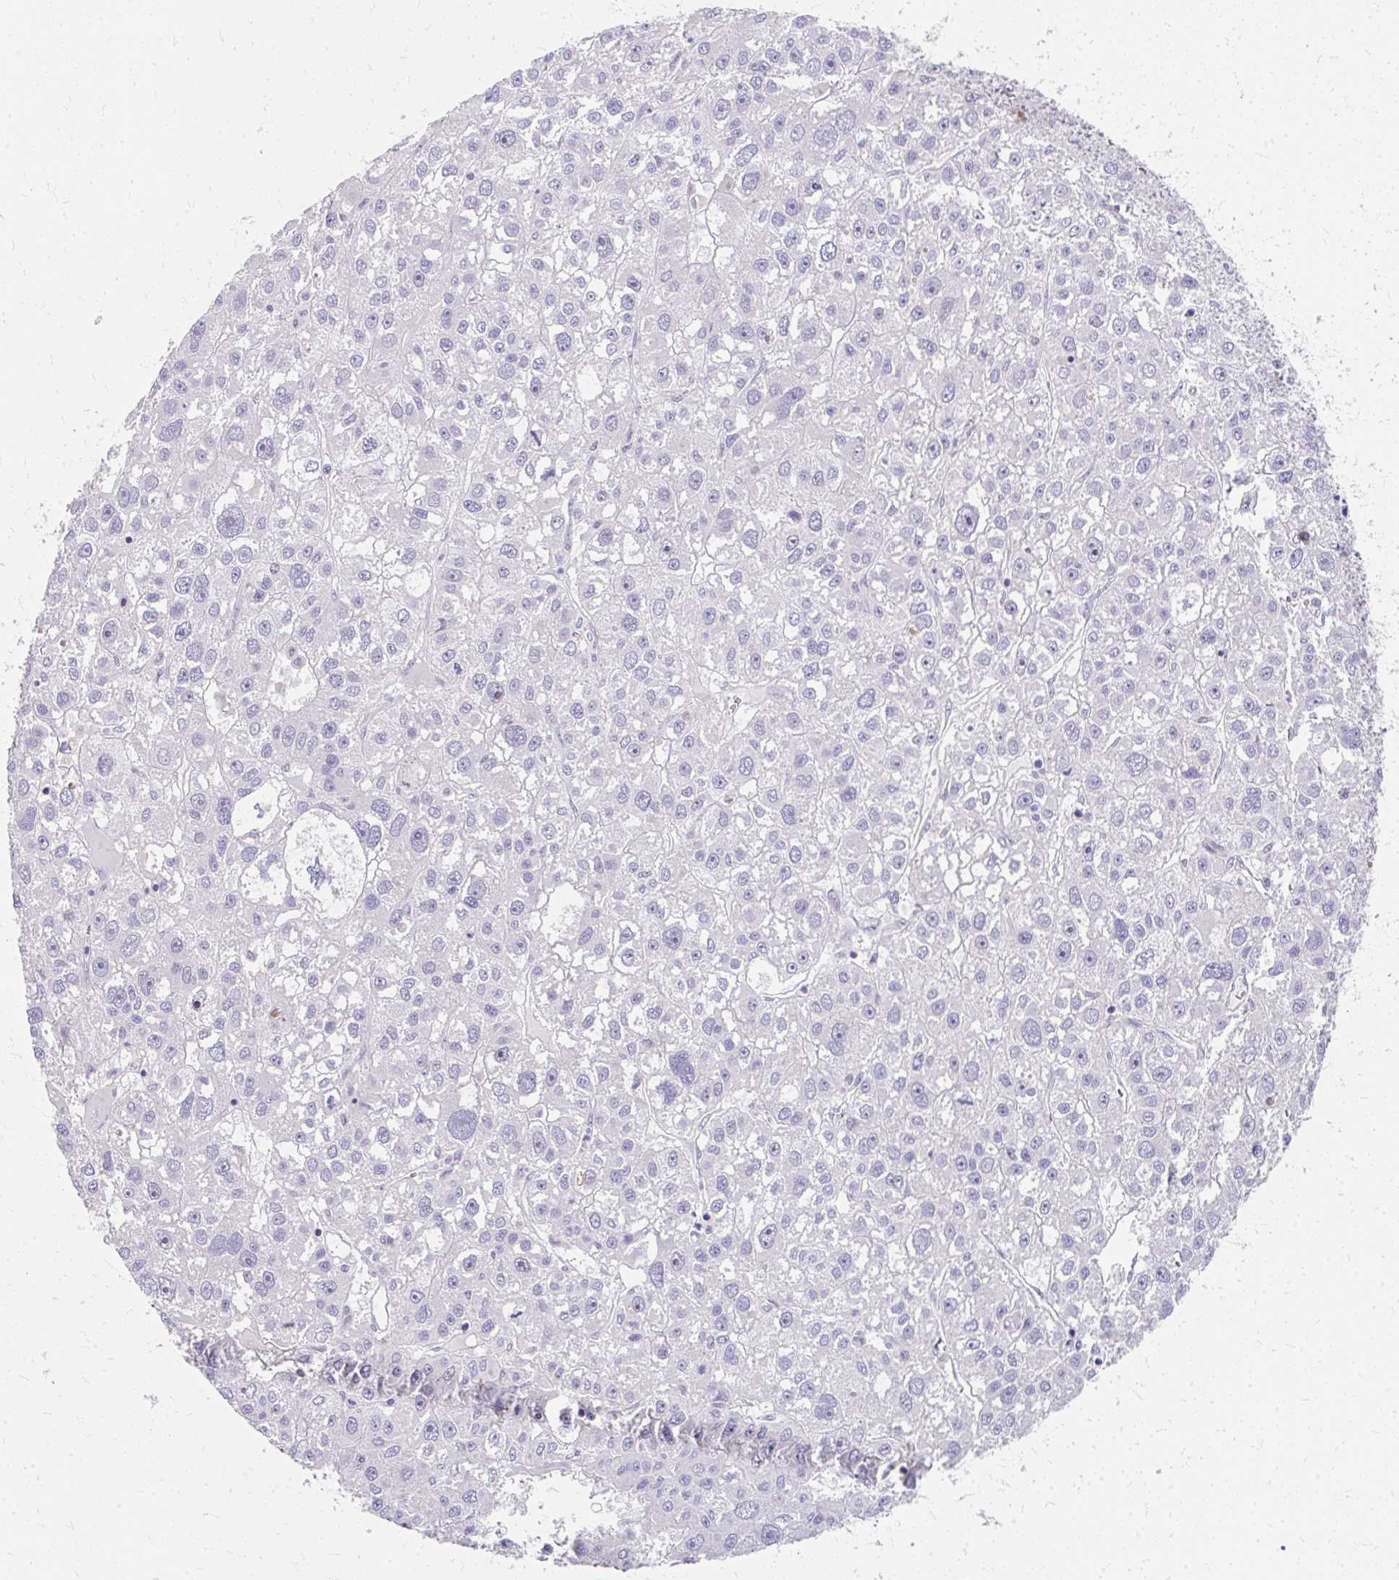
{"staining": {"intensity": "negative", "quantity": "none", "location": "none"}, "tissue": "liver cancer", "cell_type": "Tumor cells", "image_type": "cancer", "snomed": [{"axis": "morphology", "description": "Carcinoma, Hepatocellular, NOS"}, {"axis": "topography", "description": "Liver"}], "caption": "Immunohistochemistry (IHC) of human liver cancer (hepatocellular carcinoma) shows no positivity in tumor cells. Nuclei are stained in blue.", "gene": "GTF2H1", "patient": {"sex": "male", "age": 73}}